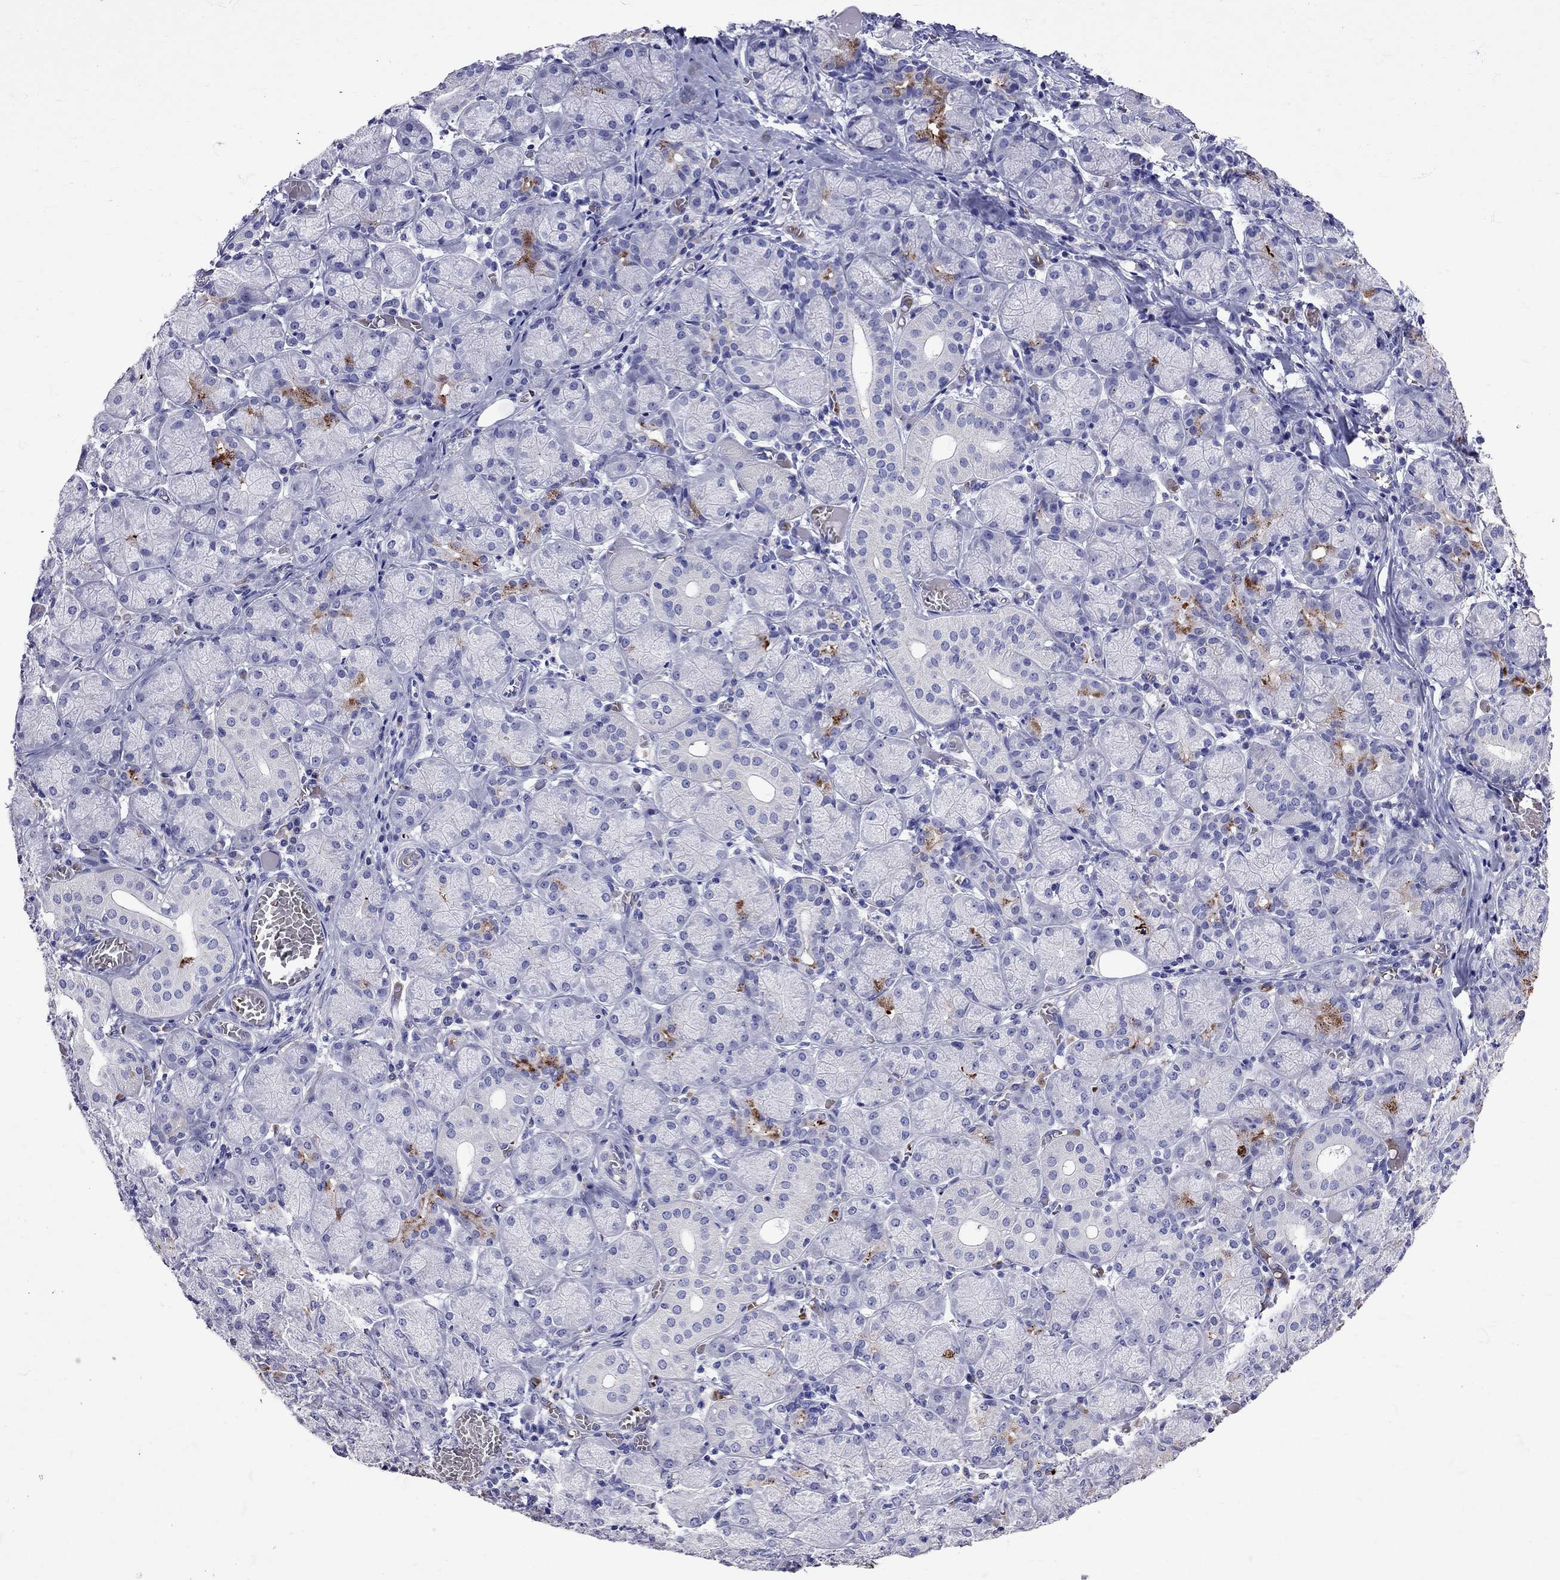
{"staining": {"intensity": "moderate", "quantity": "<25%", "location": "cytoplasmic/membranous"}, "tissue": "salivary gland", "cell_type": "Glandular cells", "image_type": "normal", "snomed": [{"axis": "morphology", "description": "Normal tissue, NOS"}, {"axis": "topography", "description": "Salivary gland"}, {"axis": "topography", "description": "Peripheral nerve tissue"}], "caption": "Immunohistochemistry (IHC) of benign human salivary gland shows low levels of moderate cytoplasmic/membranous staining in about <25% of glandular cells.", "gene": "TBR1", "patient": {"sex": "female", "age": 24}}